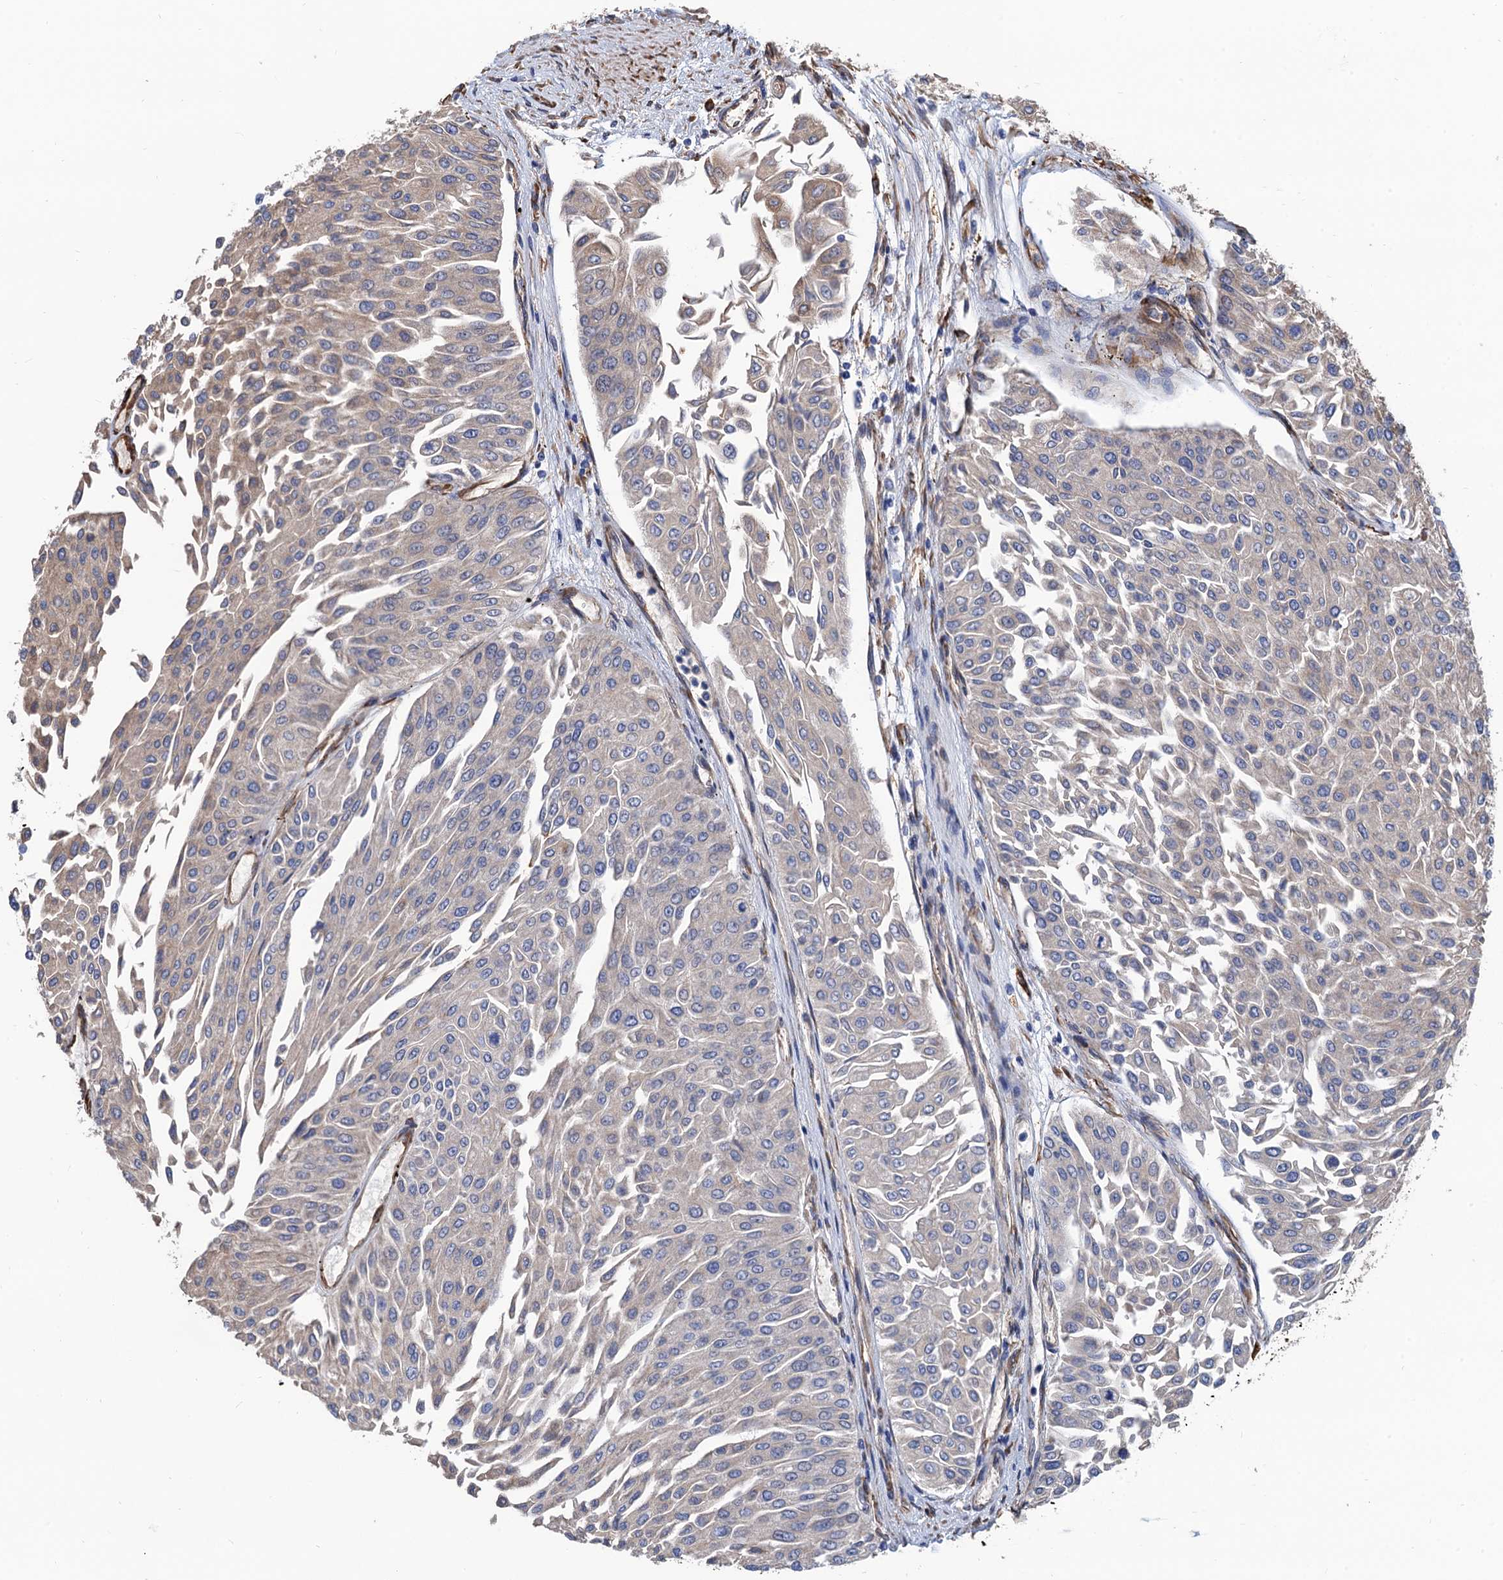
{"staining": {"intensity": "negative", "quantity": "none", "location": "none"}, "tissue": "urothelial cancer", "cell_type": "Tumor cells", "image_type": "cancer", "snomed": [{"axis": "morphology", "description": "Urothelial carcinoma, Low grade"}, {"axis": "topography", "description": "Urinary bladder"}], "caption": "Urothelial cancer stained for a protein using immunohistochemistry shows no positivity tumor cells.", "gene": "CNNM1", "patient": {"sex": "male", "age": 67}}